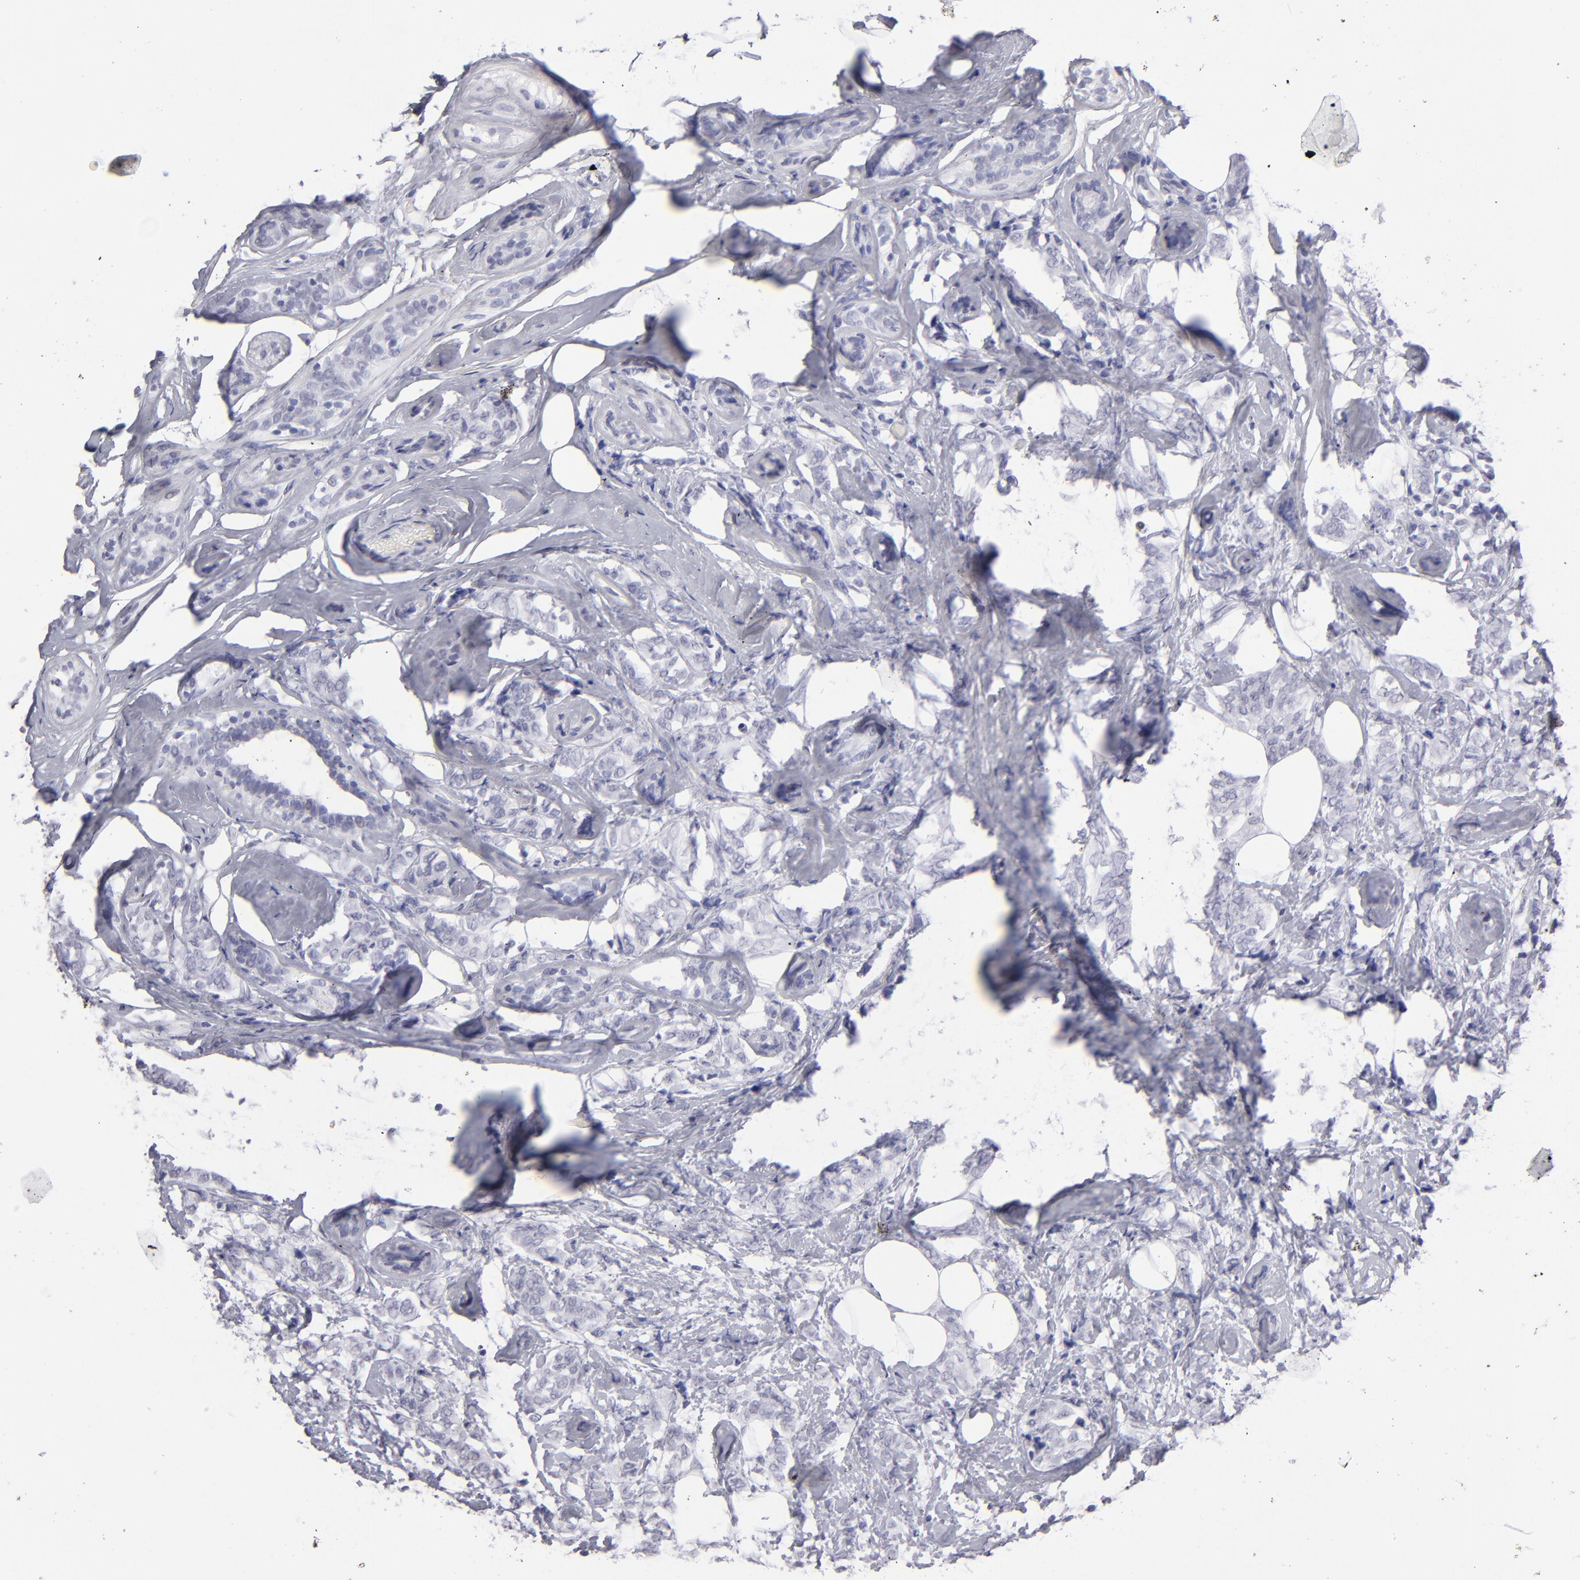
{"staining": {"intensity": "negative", "quantity": "none", "location": "none"}, "tissue": "breast cancer", "cell_type": "Tumor cells", "image_type": "cancer", "snomed": [{"axis": "morphology", "description": "Lobular carcinoma"}, {"axis": "topography", "description": "Breast"}], "caption": "The immunohistochemistry photomicrograph has no significant positivity in tumor cells of breast cancer (lobular carcinoma) tissue.", "gene": "ALDOB", "patient": {"sex": "female", "age": 60}}